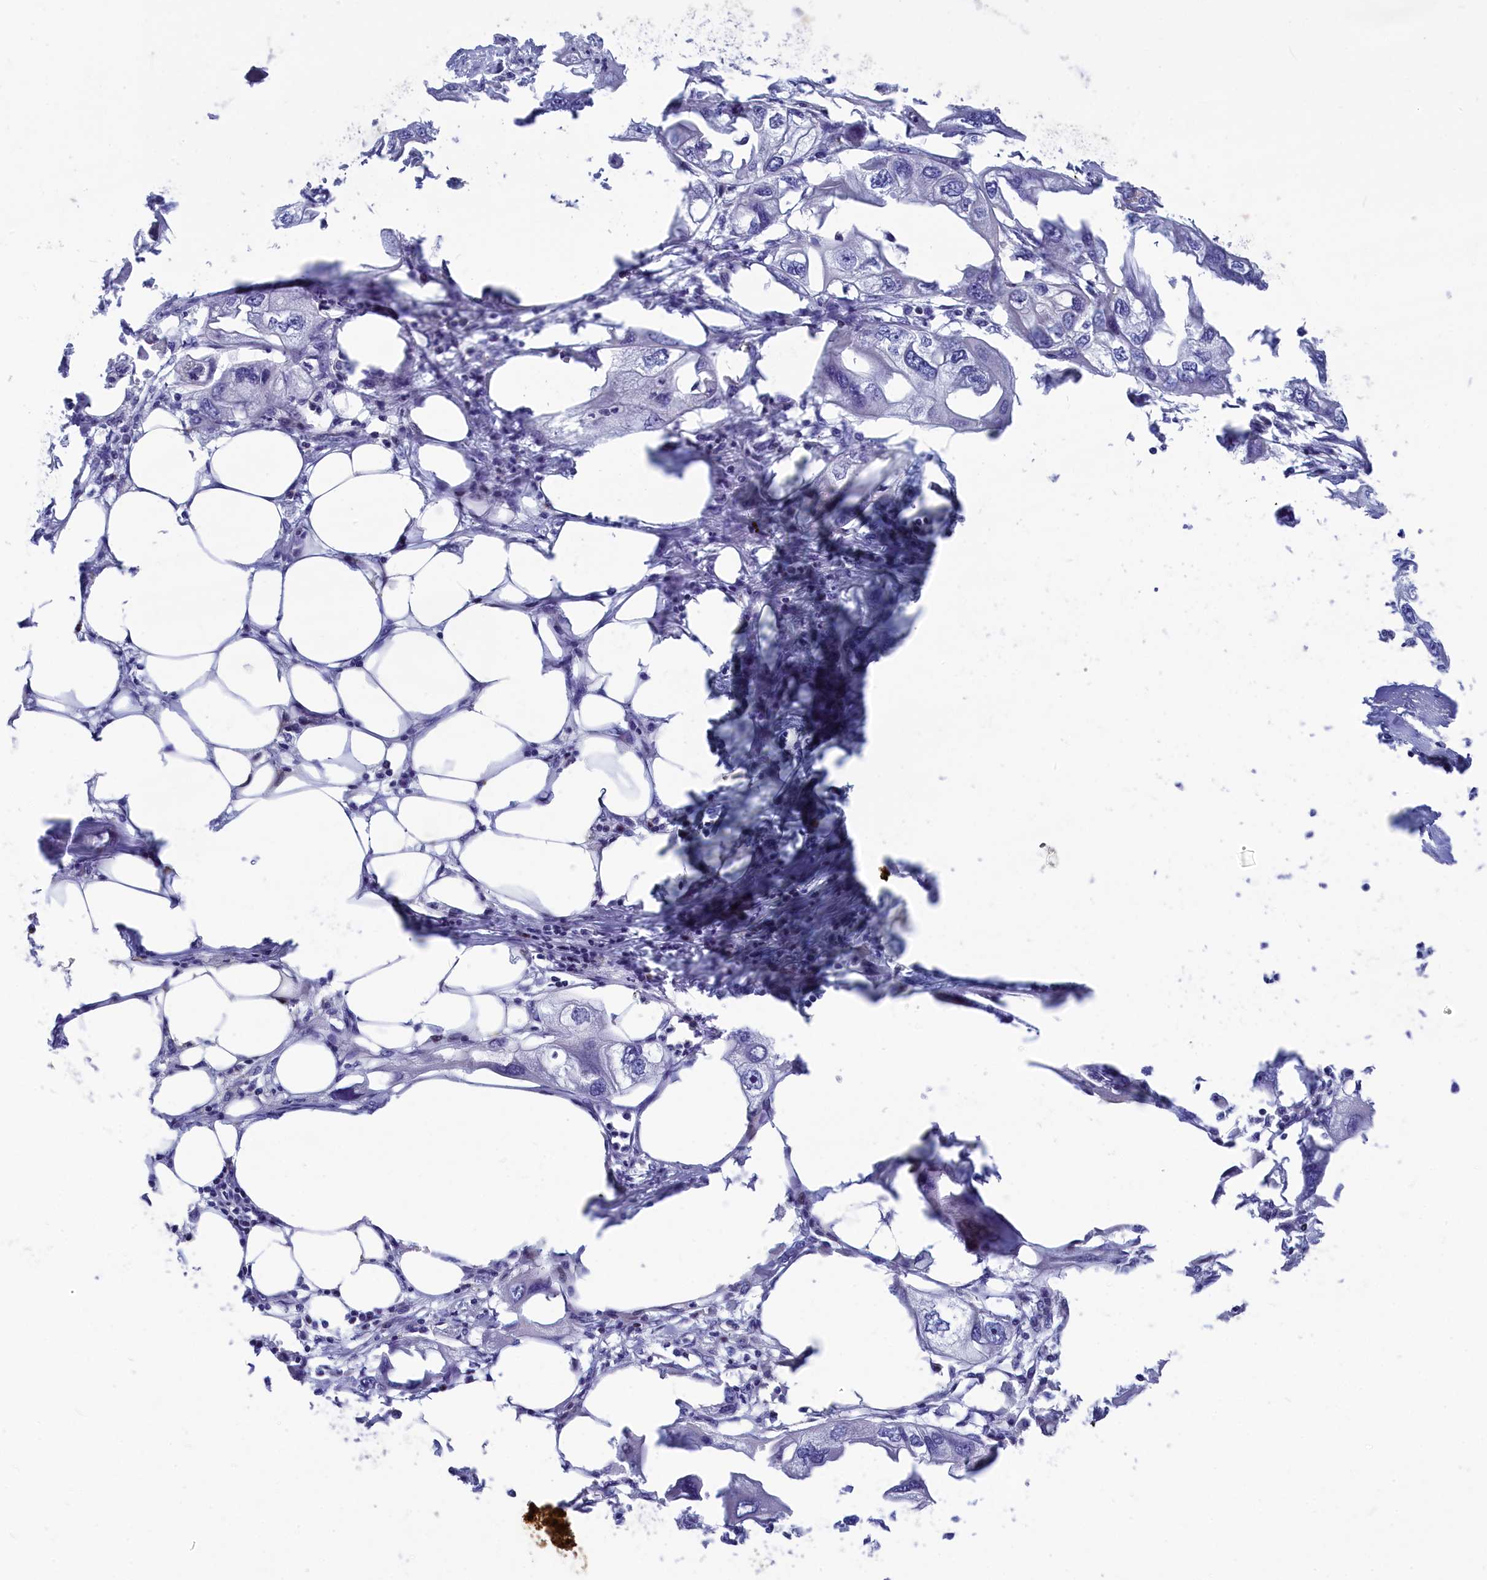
{"staining": {"intensity": "negative", "quantity": "none", "location": "none"}, "tissue": "endometrial cancer", "cell_type": "Tumor cells", "image_type": "cancer", "snomed": [{"axis": "morphology", "description": "Adenocarcinoma, NOS"}, {"axis": "morphology", "description": "Adenocarcinoma, metastatic, NOS"}, {"axis": "topography", "description": "Adipose tissue"}, {"axis": "topography", "description": "Endometrium"}], "caption": "This is a image of immunohistochemistry (IHC) staining of endometrial adenocarcinoma, which shows no staining in tumor cells.", "gene": "NKPD1", "patient": {"sex": "female", "age": 67}}